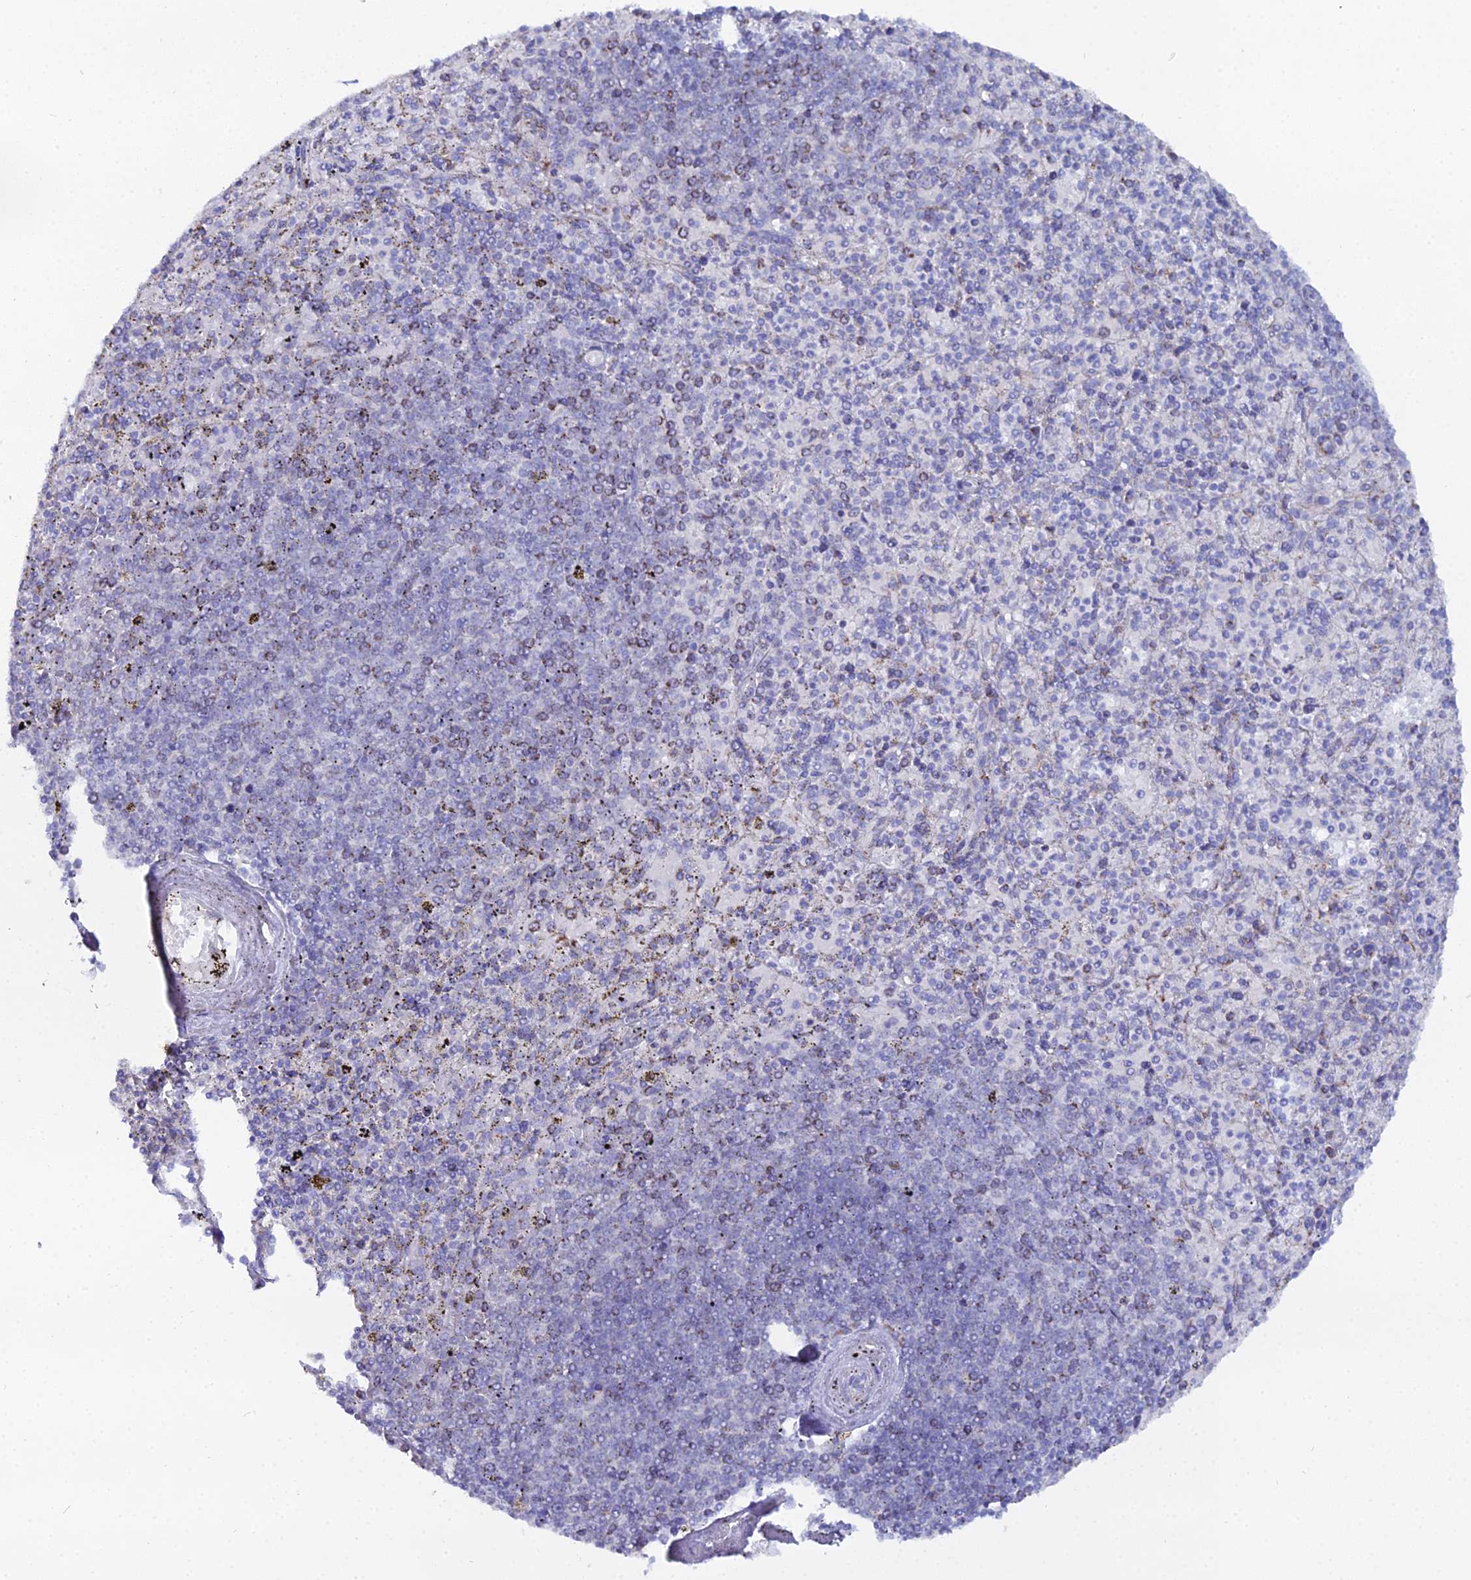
{"staining": {"intensity": "weak", "quantity": "<25%", "location": "cytoplasmic/membranous"}, "tissue": "spleen", "cell_type": "Cells in red pulp", "image_type": "normal", "snomed": [{"axis": "morphology", "description": "Normal tissue, NOS"}, {"axis": "topography", "description": "Spleen"}], "caption": "This is an immunohistochemistry (IHC) image of unremarkable human spleen. There is no expression in cells in red pulp.", "gene": "DHX34", "patient": {"sex": "male", "age": 82}}